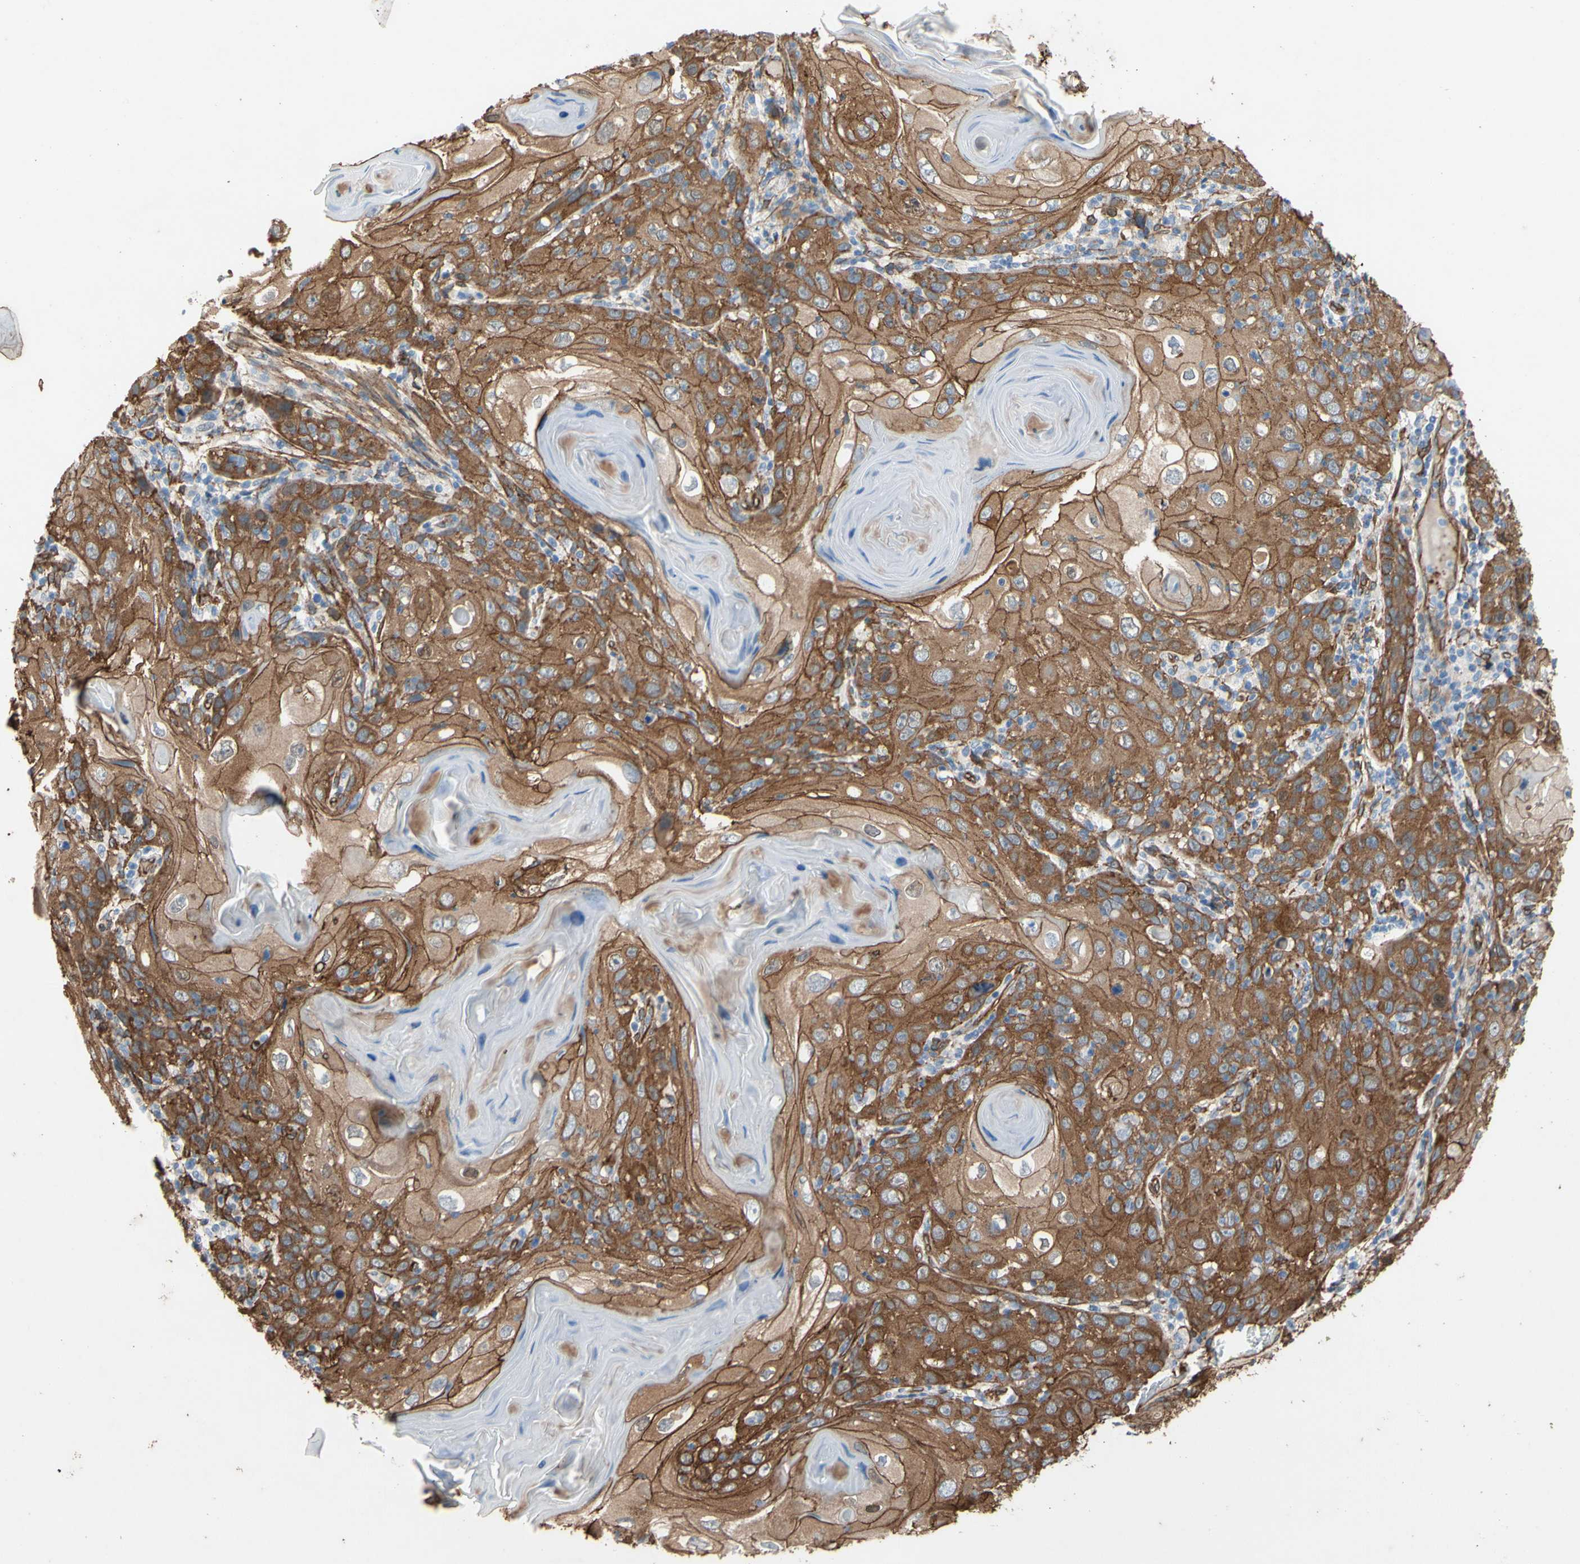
{"staining": {"intensity": "moderate", "quantity": ">75%", "location": "cytoplasmic/membranous"}, "tissue": "skin cancer", "cell_type": "Tumor cells", "image_type": "cancer", "snomed": [{"axis": "morphology", "description": "Squamous cell carcinoma, NOS"}, {"axis": "topography", "description": "Skin"}], "caption": "Human skin cancer (squamous cell carcinoma) stained for a protein (brown) exhibits moderate cytoplasmic/membranous positive expression in approximately >75% of tumor cells.", "gene": "CTTNBP2", "patient": {"sex": "female", "age": 88}}